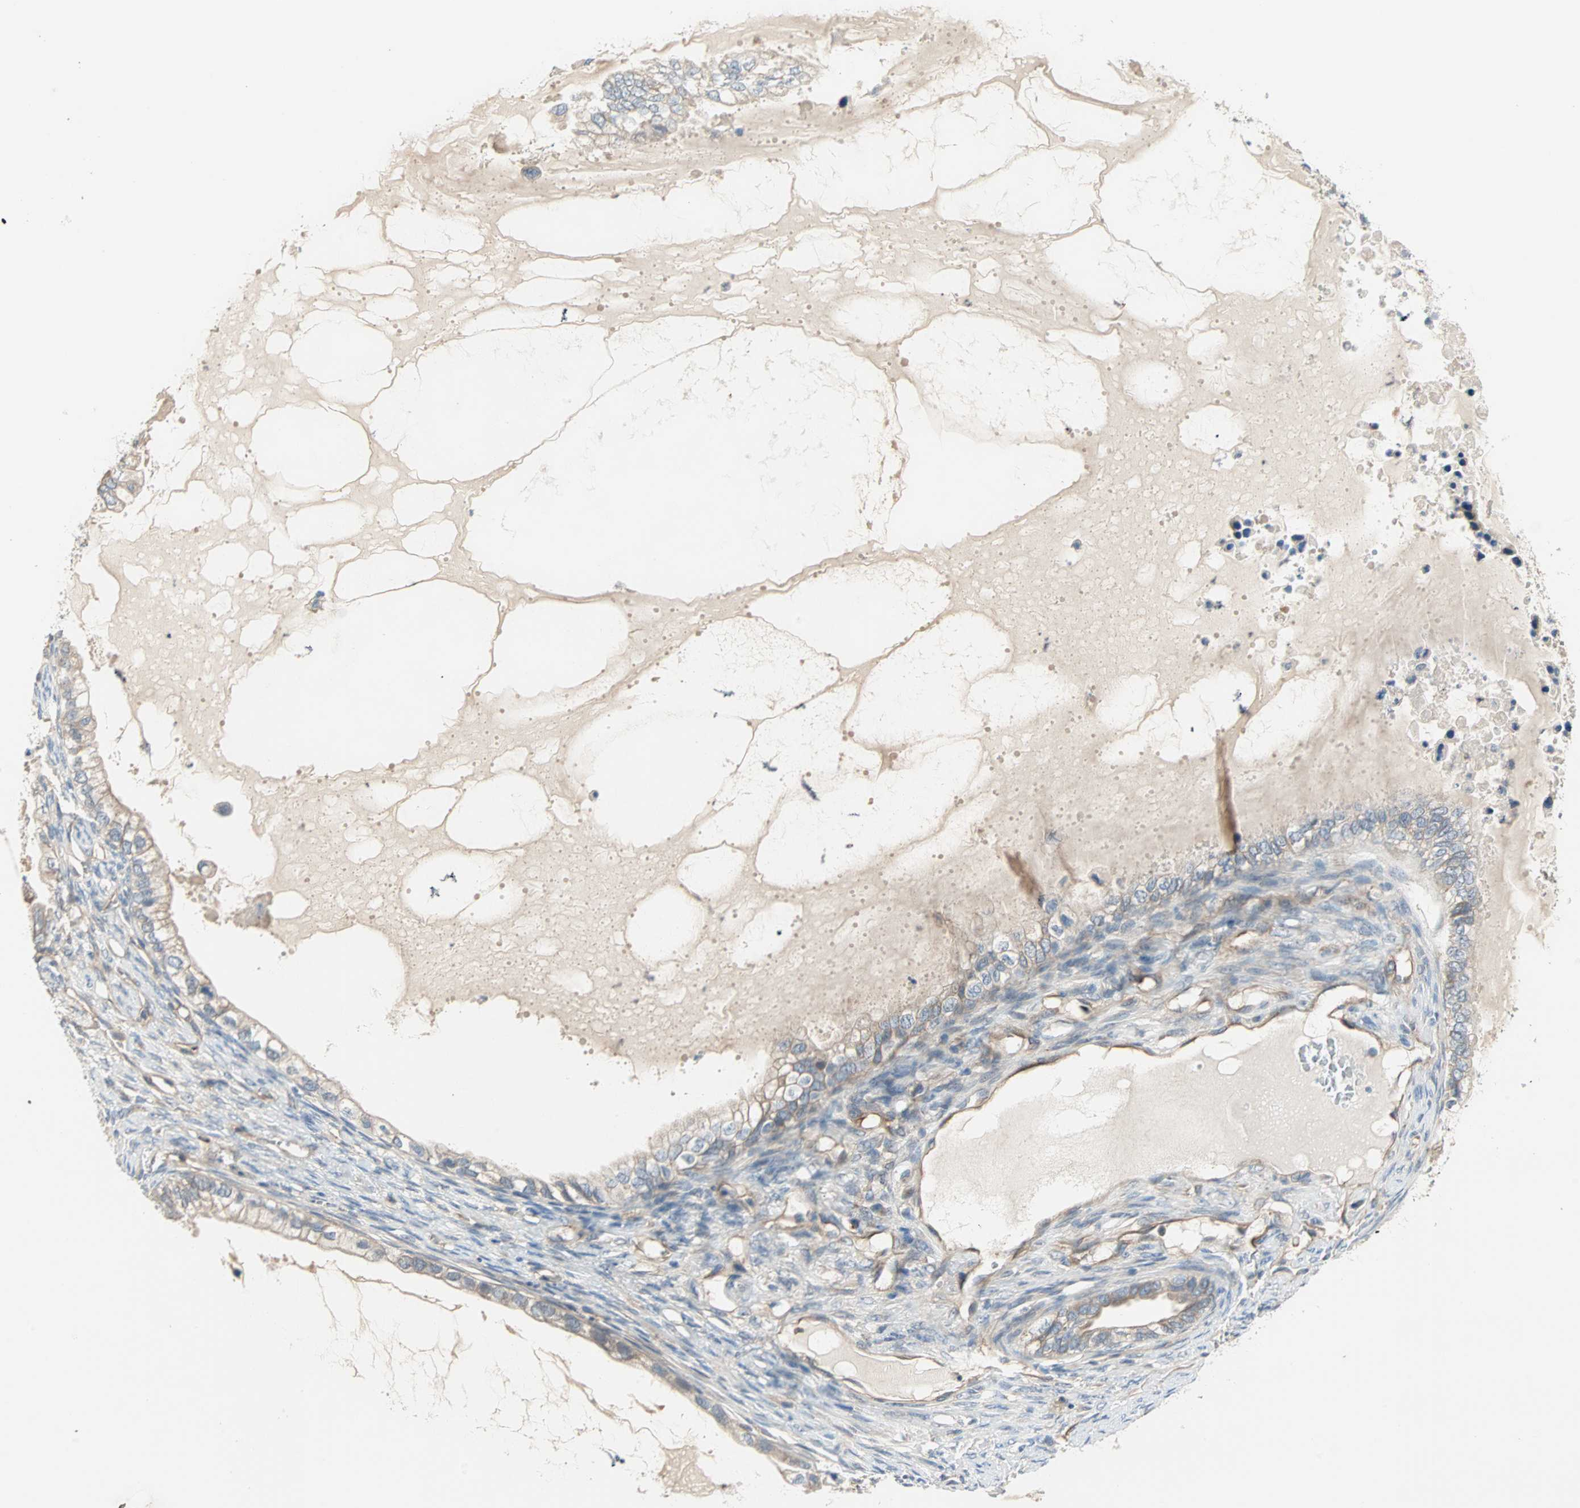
{"staining": {"intensity": "weak", "quantity": "<25%", "location": "cytoplasmic/membranous"}, "tissue": "ovarian cancer", "cell_type": "Tumor cells", "image_type": "cancer", "snomed": [{"axis": "morphology", "description": "Cystadenocarcinoma, mucinous, NOS"}, {"axis": "topography", "description": "Ovary"}], "caption": "Immunohistochemical staining of ovarian mucinous cystadenocarcinoma reveals no significant staining in tumor cells. (Stains: DAB immunohistochemistry with hematoxylin counter stain, Microscopy: brightfield microscopy at high magnification).", "gene": "PDE8A", "patient": {"sex": "female", "age": 80}}